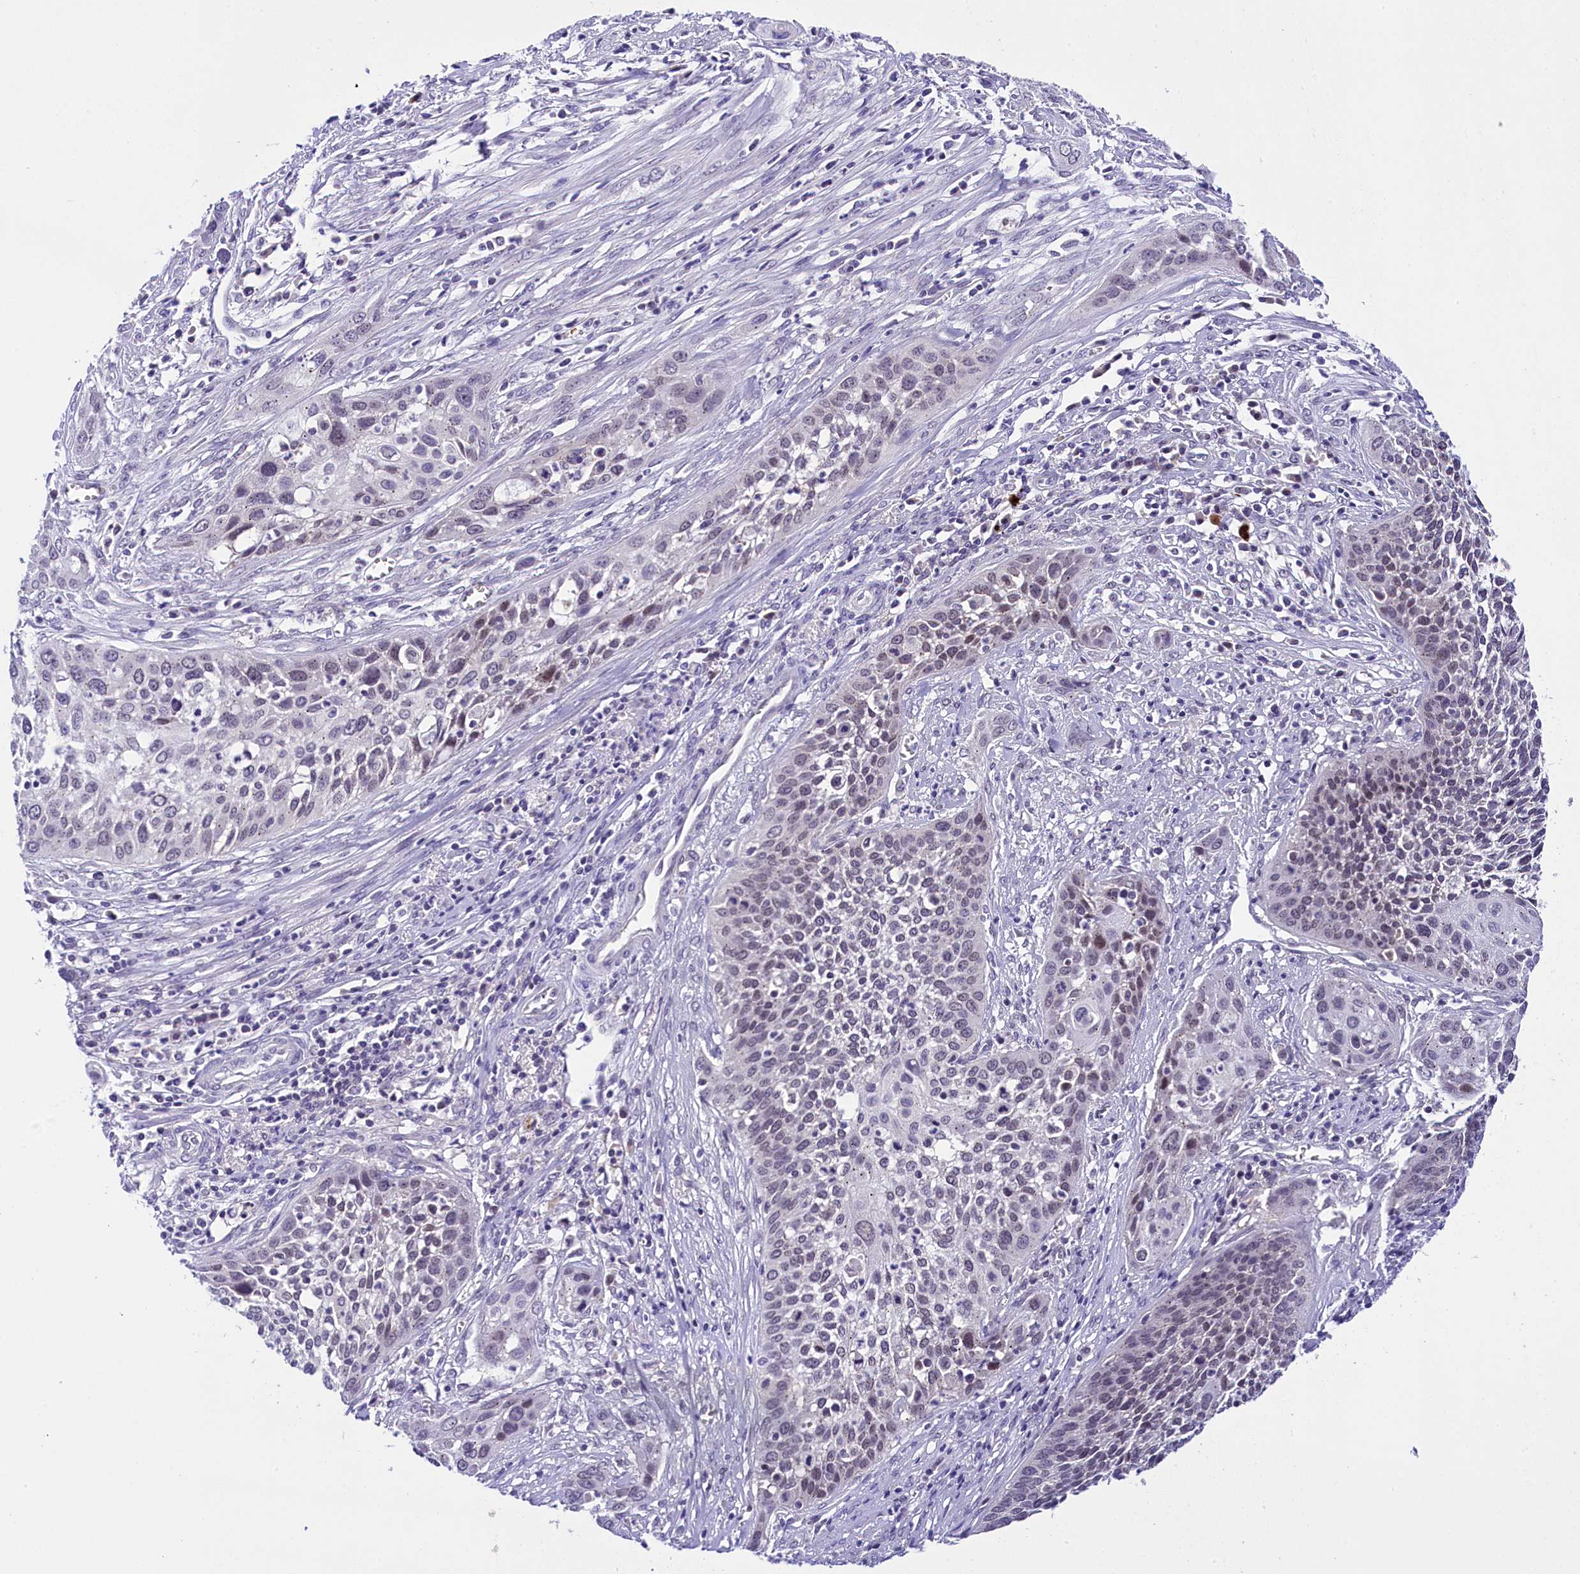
{"staining": {"intensity": "weak", "quantity": "<25%", "location": "nuclear"}, "tissue": "cervical cancer", "cell_type": "Tumor cells", "image_type": "cancer", "snomed": [{"axis": "morphology", "description": "Squamous cell carcinoma, NOS"}, {"axis": "topography", "description": "Cervix"}], "caption": "IHC image of neoplastic tissue: human squamous cell carcinoma (cervical) stained with DAB demonstrates no significant protein staining in tumor cells.", "gene": "IQCN", "patient": {"sex": "female", "age": 34}}